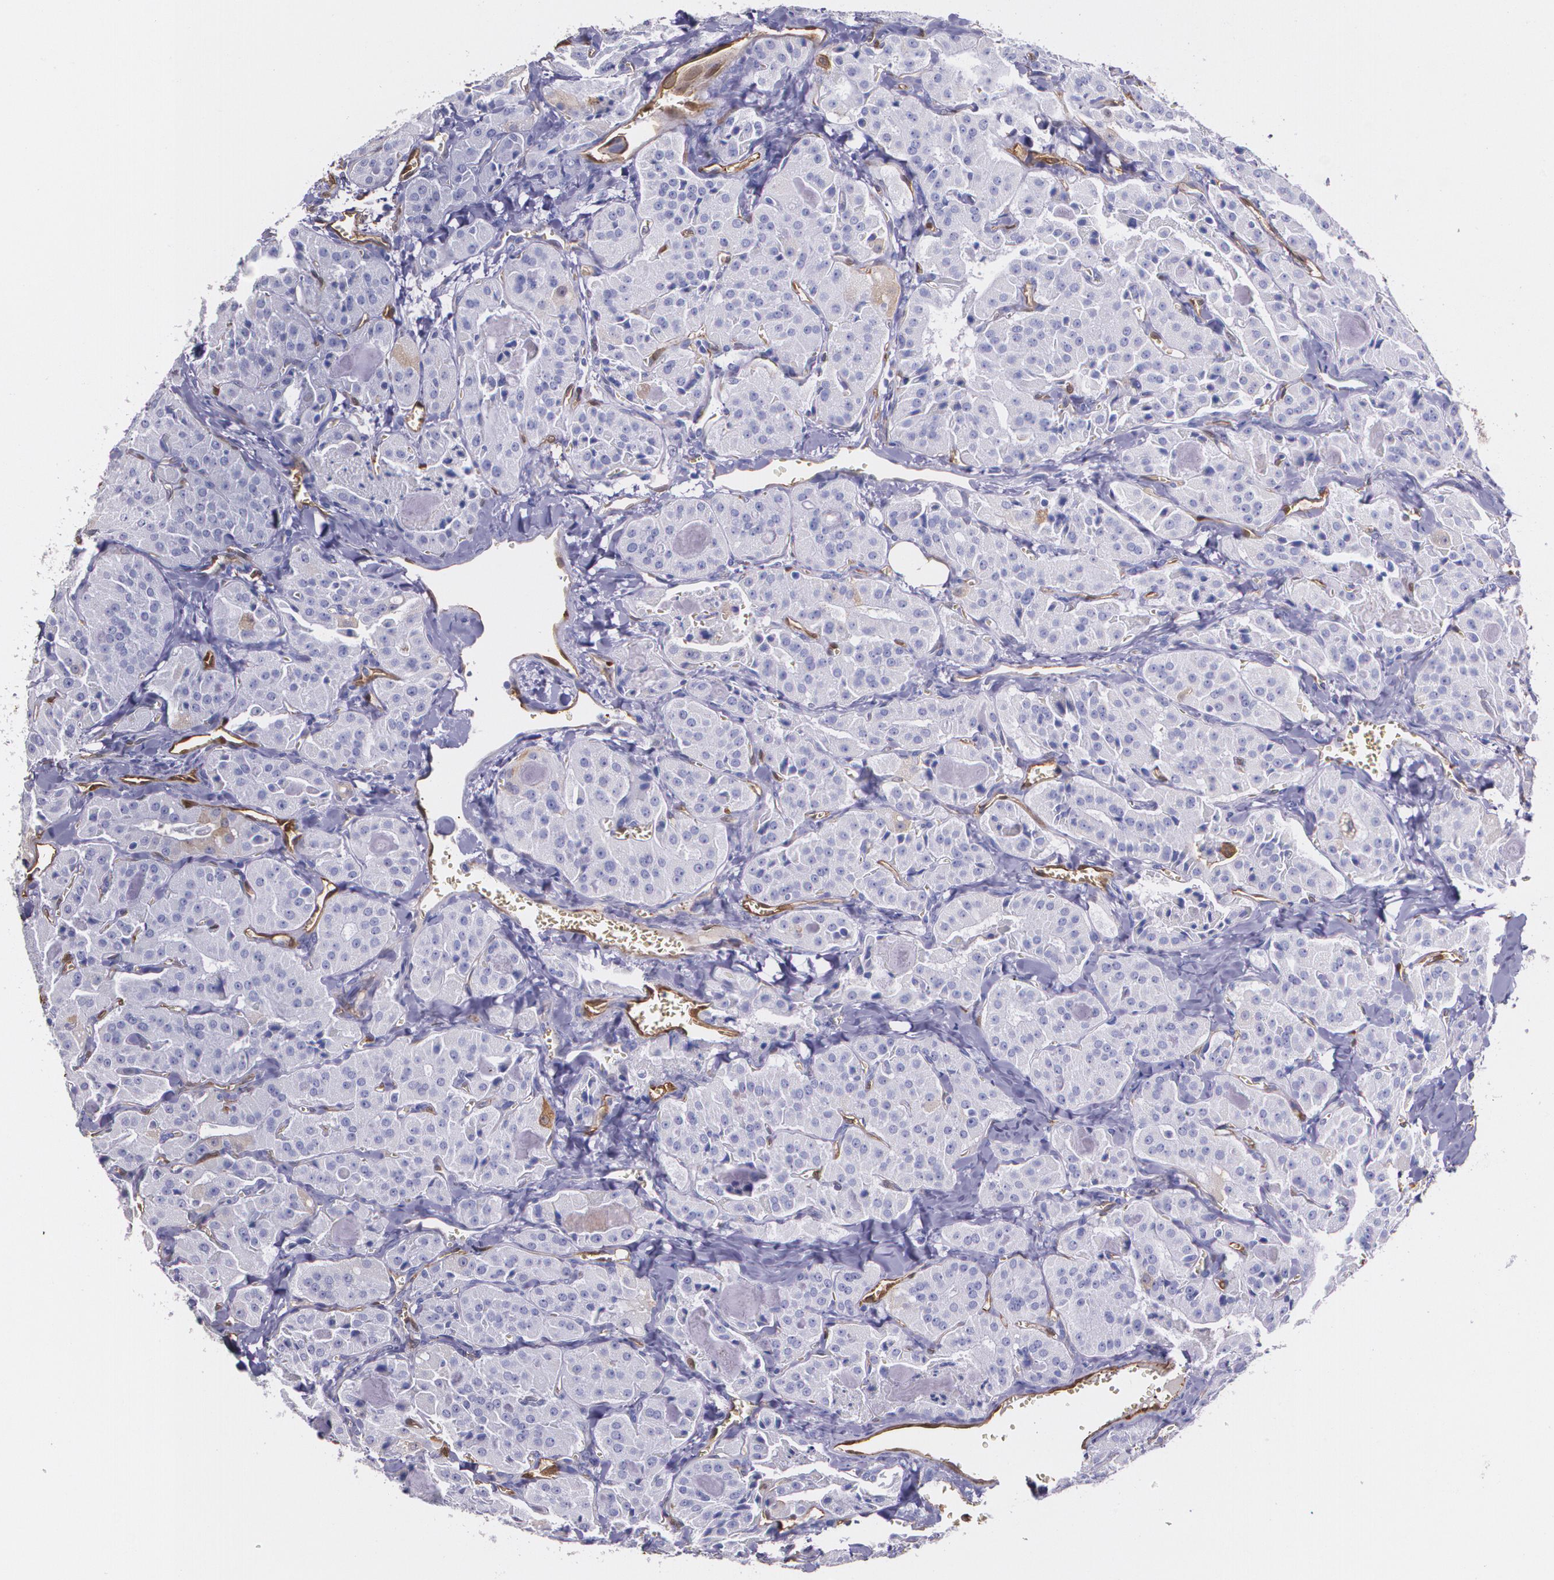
{"staining": {"intensity": "negative", "quantity": "none", "location": "none"}, "tissue": "thyroid cancer", "cell_type": "Tumor cells", "image_type": "cancer", "snomed": [{"axis": "morphology", "description": "Carcinoma, NOS"}, {"axis": "topography", "description": "Thyroid gland"}], "caption": "IHC micrograph of human carcinoma (thyroid) stained for a protein (brown), which displays no expression in tumor cells.", "gene": "MMP2", "patient": {"sex": "male", "age": 76}}